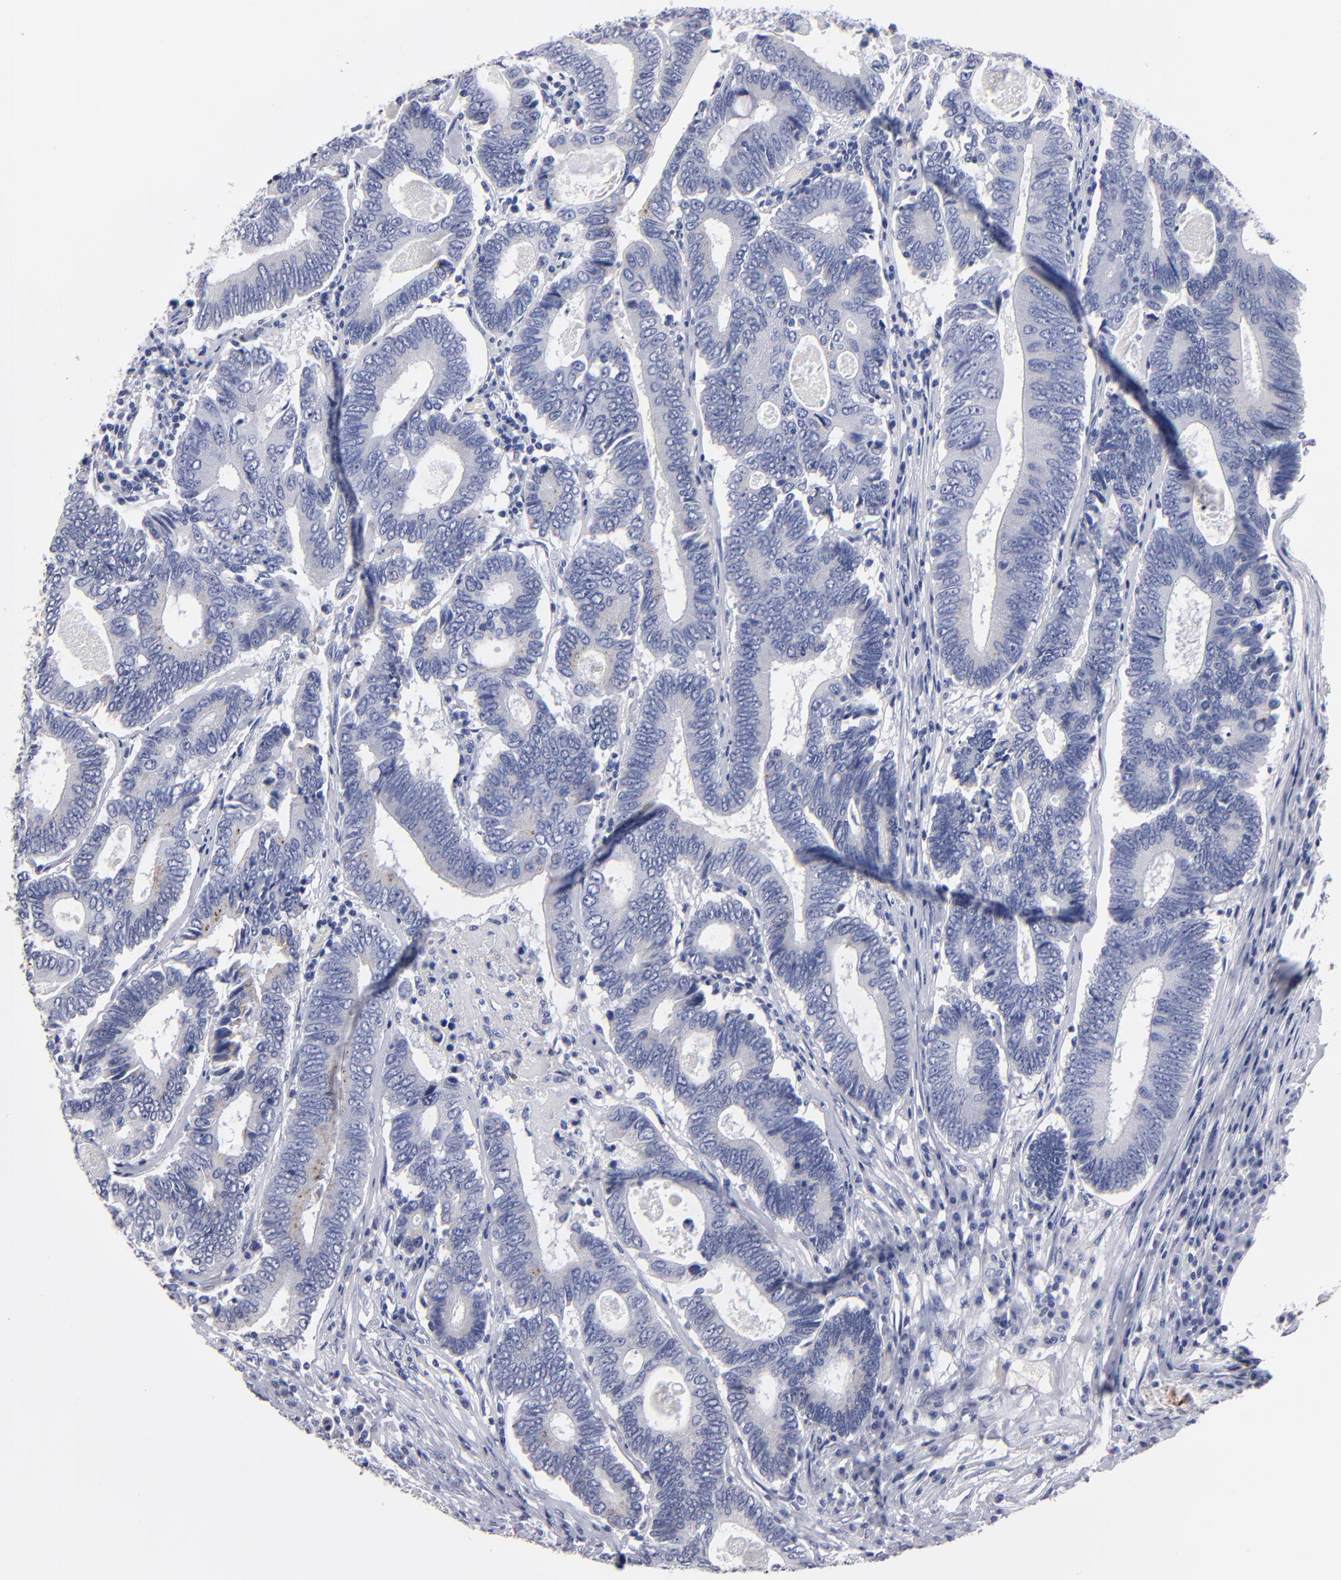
{"staining": {"intensity": "weak", "quantity": "<25%", "location": "cytoplasmic/membranous"}, "tissue": "colorectal cancer", "cell_type": "Tumor cells", "image_type": "cancer", "snomed": [{"axis": "morphology", "description": "Adenocarcinoma, NOS"}, {"axis": "topography", "description": "Colon"}], "caption": "Tumor cells are negative for brown protein staining in colorectal cancer (adenocarcinoma).", "gene": "FABP4", "patient": {"sex": "female", "age": 78}}